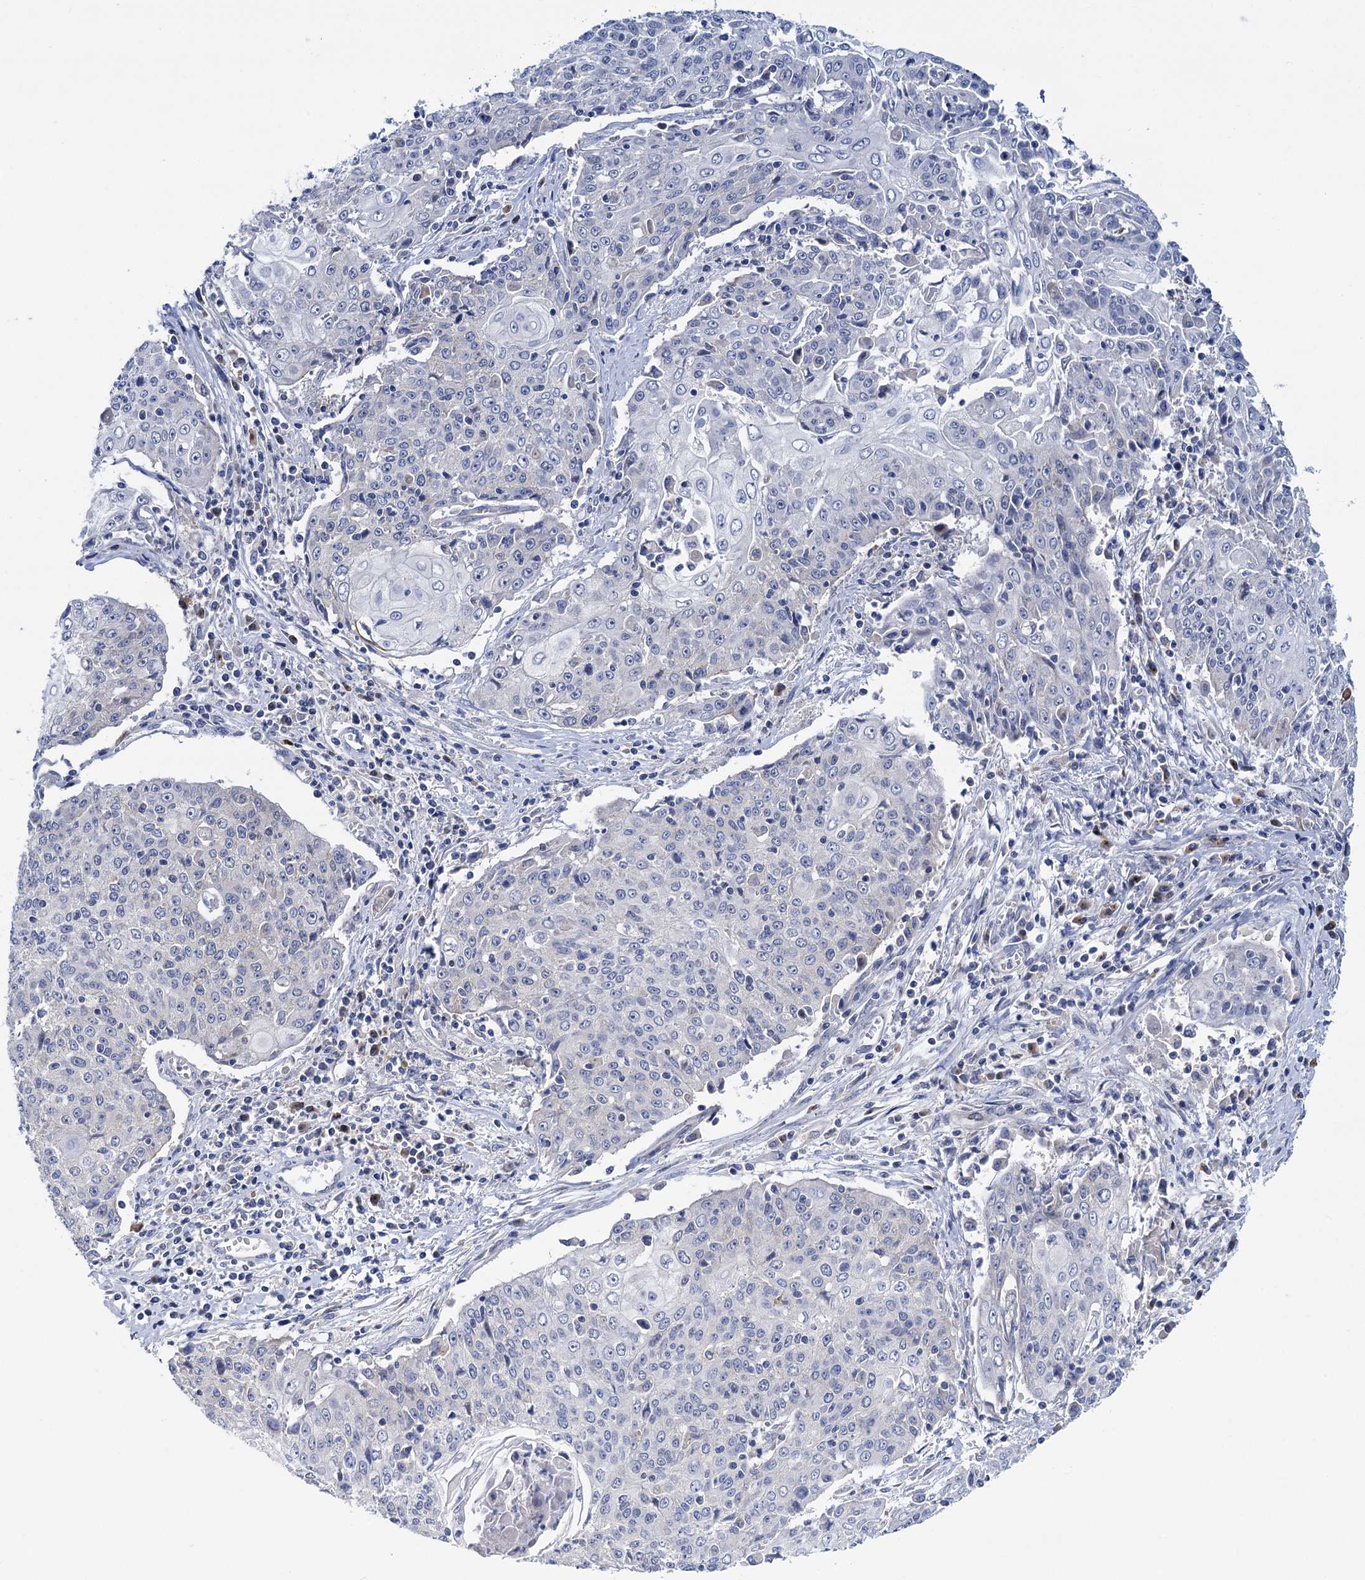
{"staining": {"intensity": "negative", "quantity": "none", "location": "none"}, "tissue": "cervical cancer", "cell_type": "Tumor cells", "image_type": "cancer", "snomed": [{"axis": "morphology", "description": "Squamous cell carcinoma, NOS"}, {"axis": "topography", "description": "Cervix"}], "caption": "Cervical cancer (squamous cell carcinoma) was stained to show a protein in brown. There is no significant expression in tumor cells.", "gene": "ZNRD2", "patient": {"sex": "female", "age": 48}}